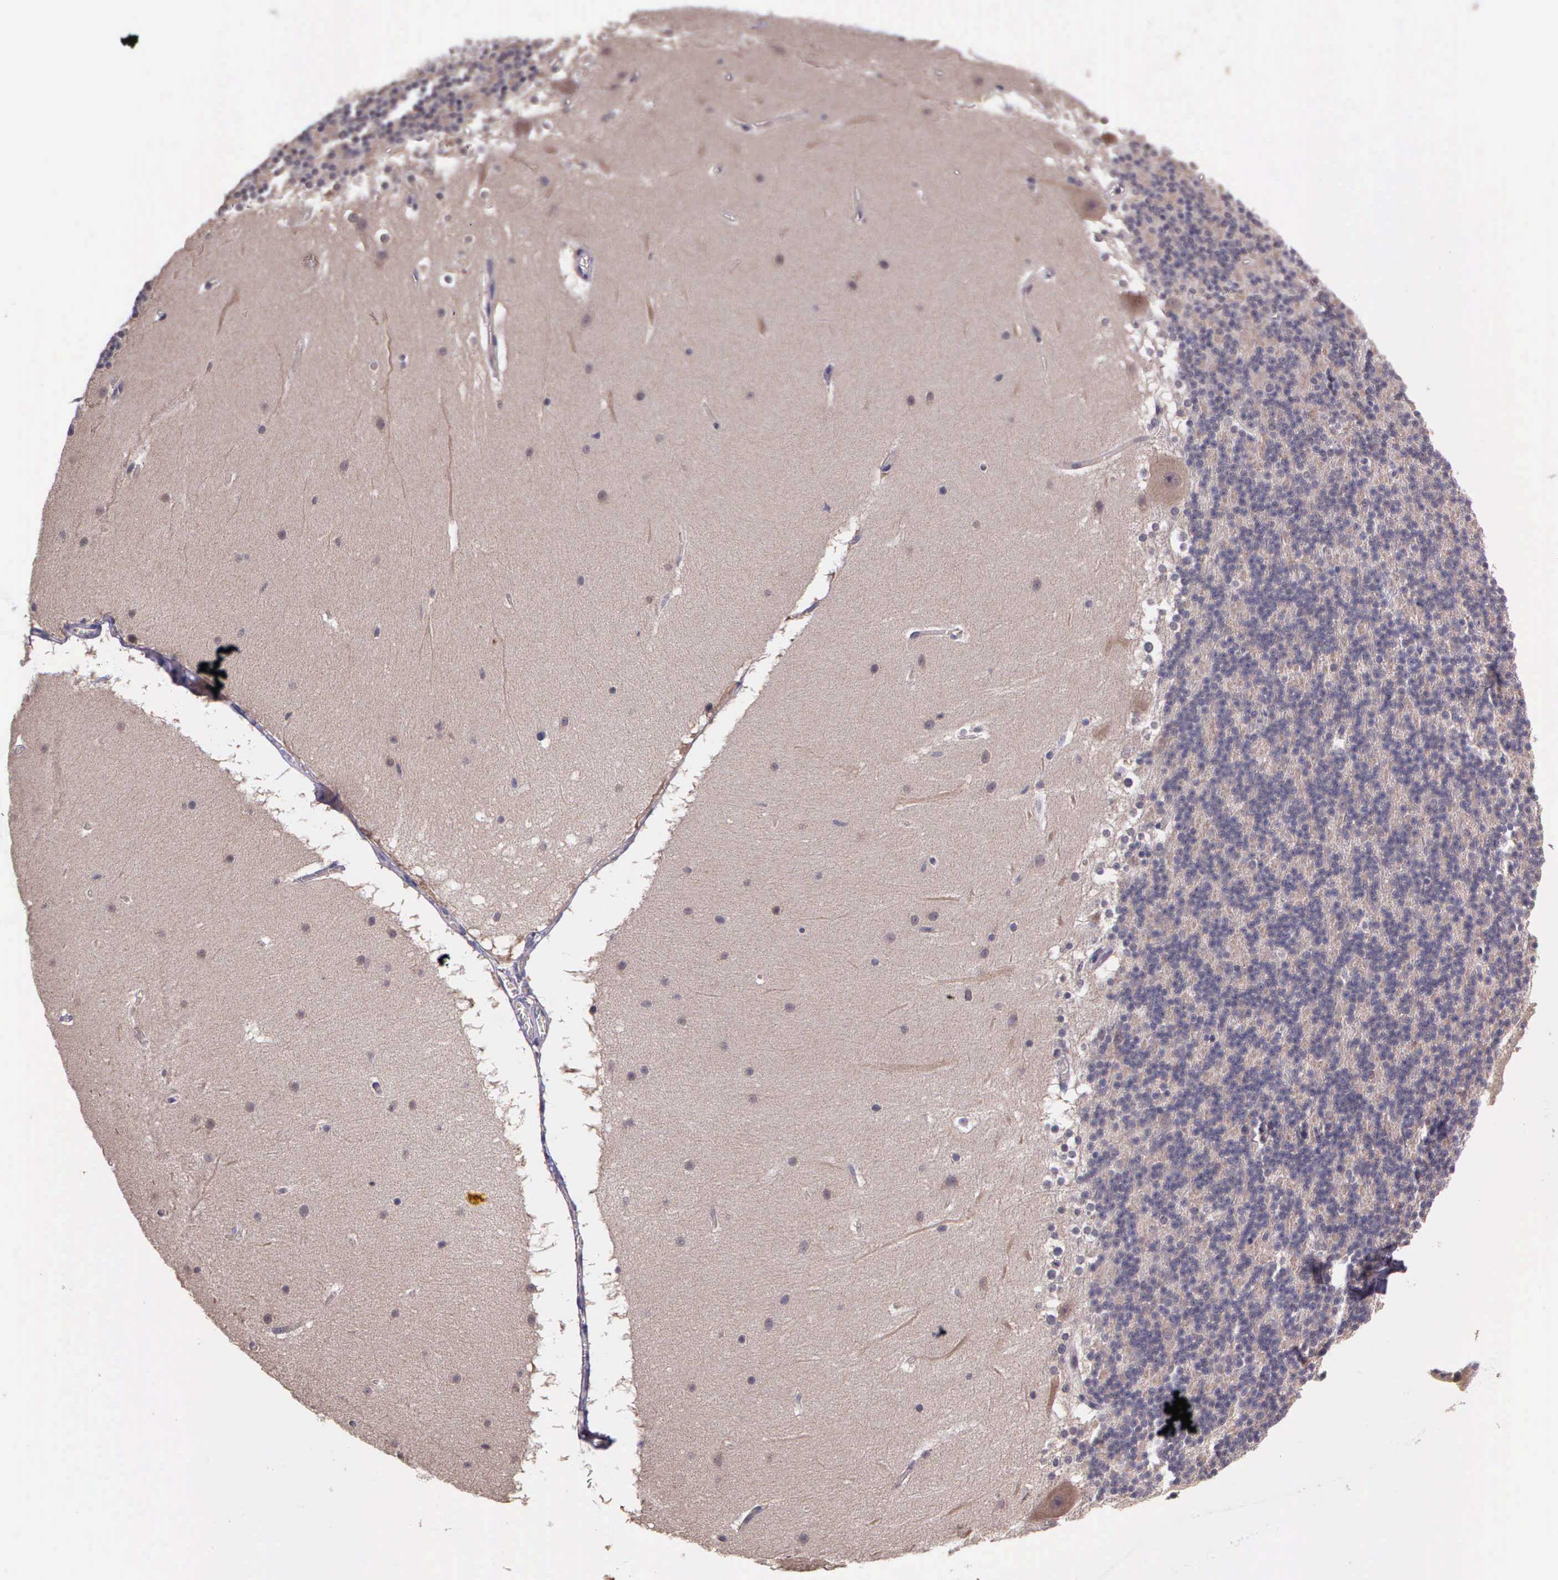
{"staining": {"intensity": "negative", "quantity": "none", "location": "none"}, "tissue": "cerebellum", "cell_type": "Cells in granular layer", "image_type": "normal", "snomed": [{"axis": "morphology", "description": "Normal tissue, NOS"}, {"axis": "topography", "description": "Cerebellum"}], "caption": "A photomicrograph of cerebellum stained for a protein displays no brown staining in cells in granular layer. Brightfield microscopy of immunohistochemistry stained with DAB (3,3'-diaminobenzidine) (brown) and hematoxylin (blue), captured at high magnification.", "gene": "IGBP1P2", "patient": {"sex": "female", "age": 19}}